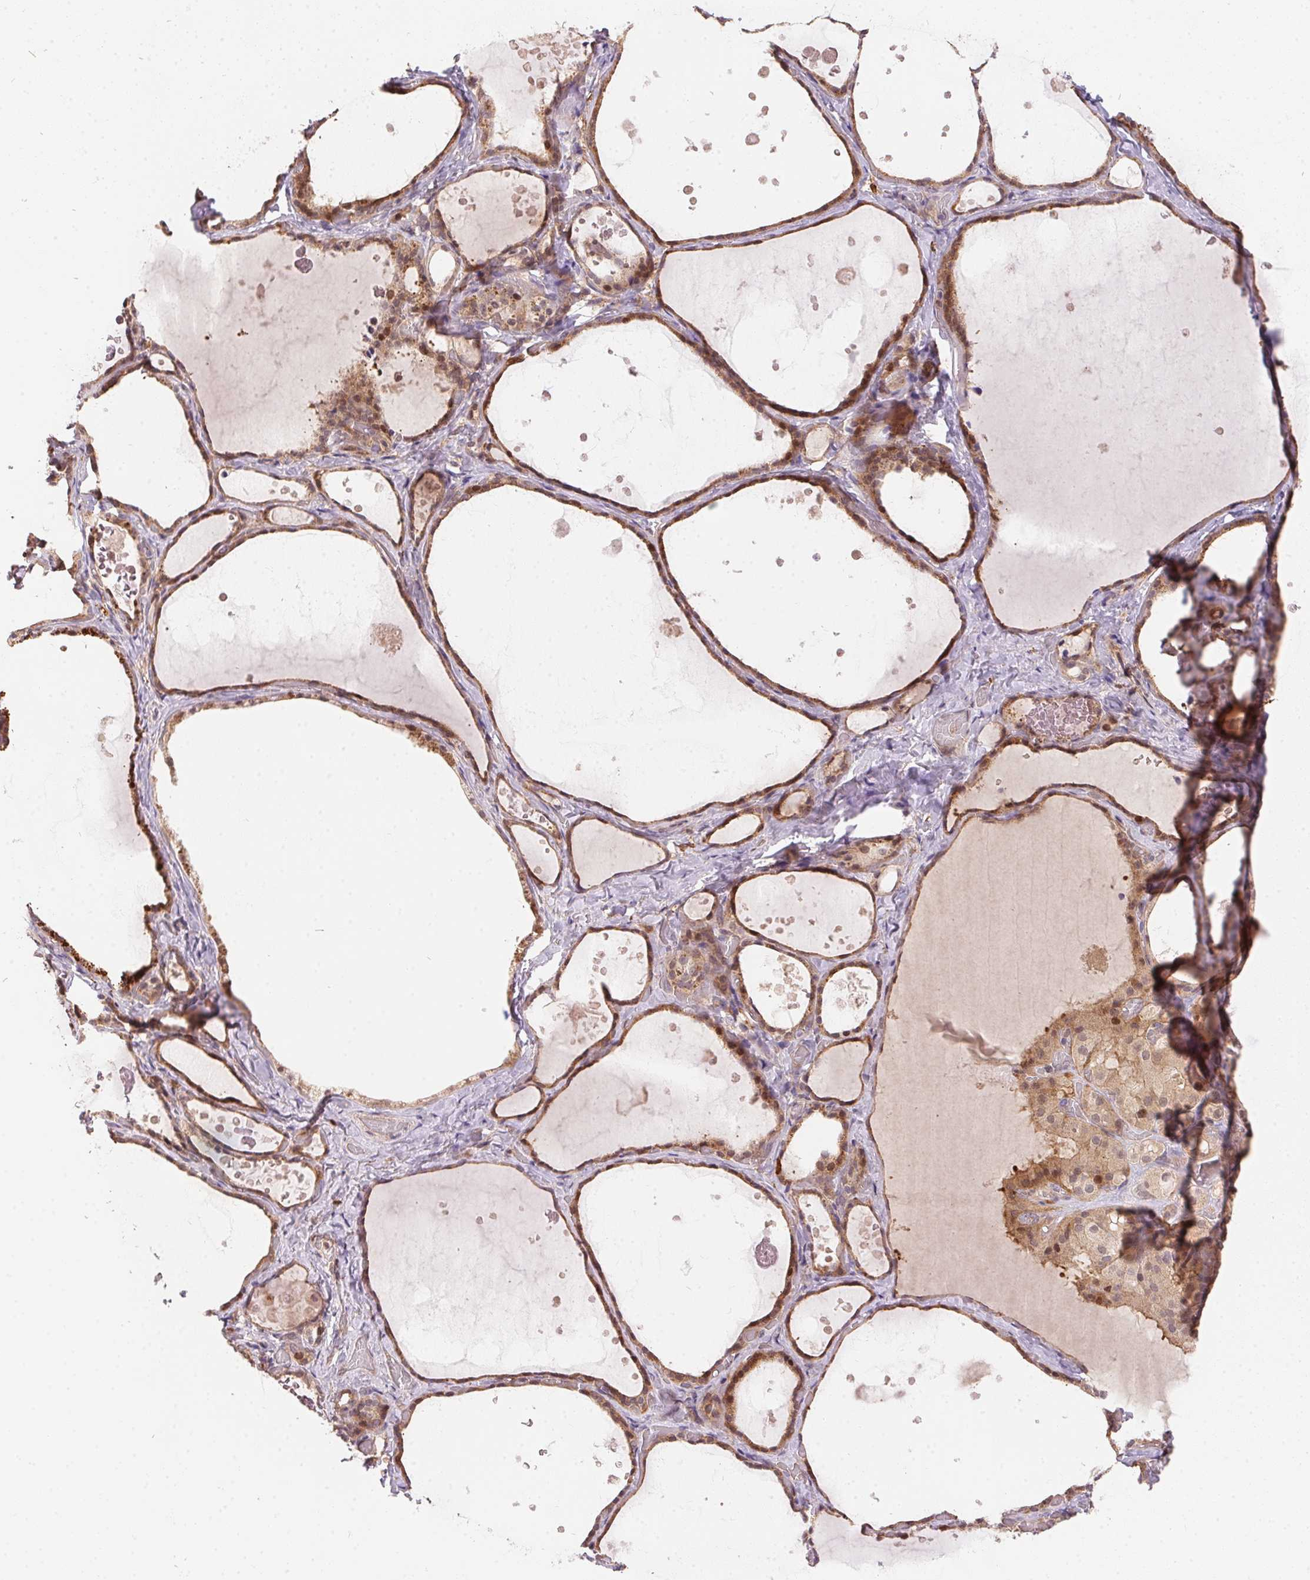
{"staining": {"intensity": "moderate", "quantity": ">75%", "location": "cytoplasmic/membranous,nuclear"}, "tissue": "thyroid gland", "cell_type": "Glandular cells", "image_type": "normal", "snomed": [{"axis": "morphology", "description": "Normal tissue, NOS"}, {"axis": "topography", "description": "Thyroid gland"}], "caption": "This photomicrograph shows unremarkable thyroid gland stained with IHC to label a protein in brown. The cytoplasmic/membranous,nuclear of glandular cells show moderate positivity for the protein. Nuclei are counter-stained blue.", "gene": "NUDT16", "patient": {"sex": "female", "age": 56}}